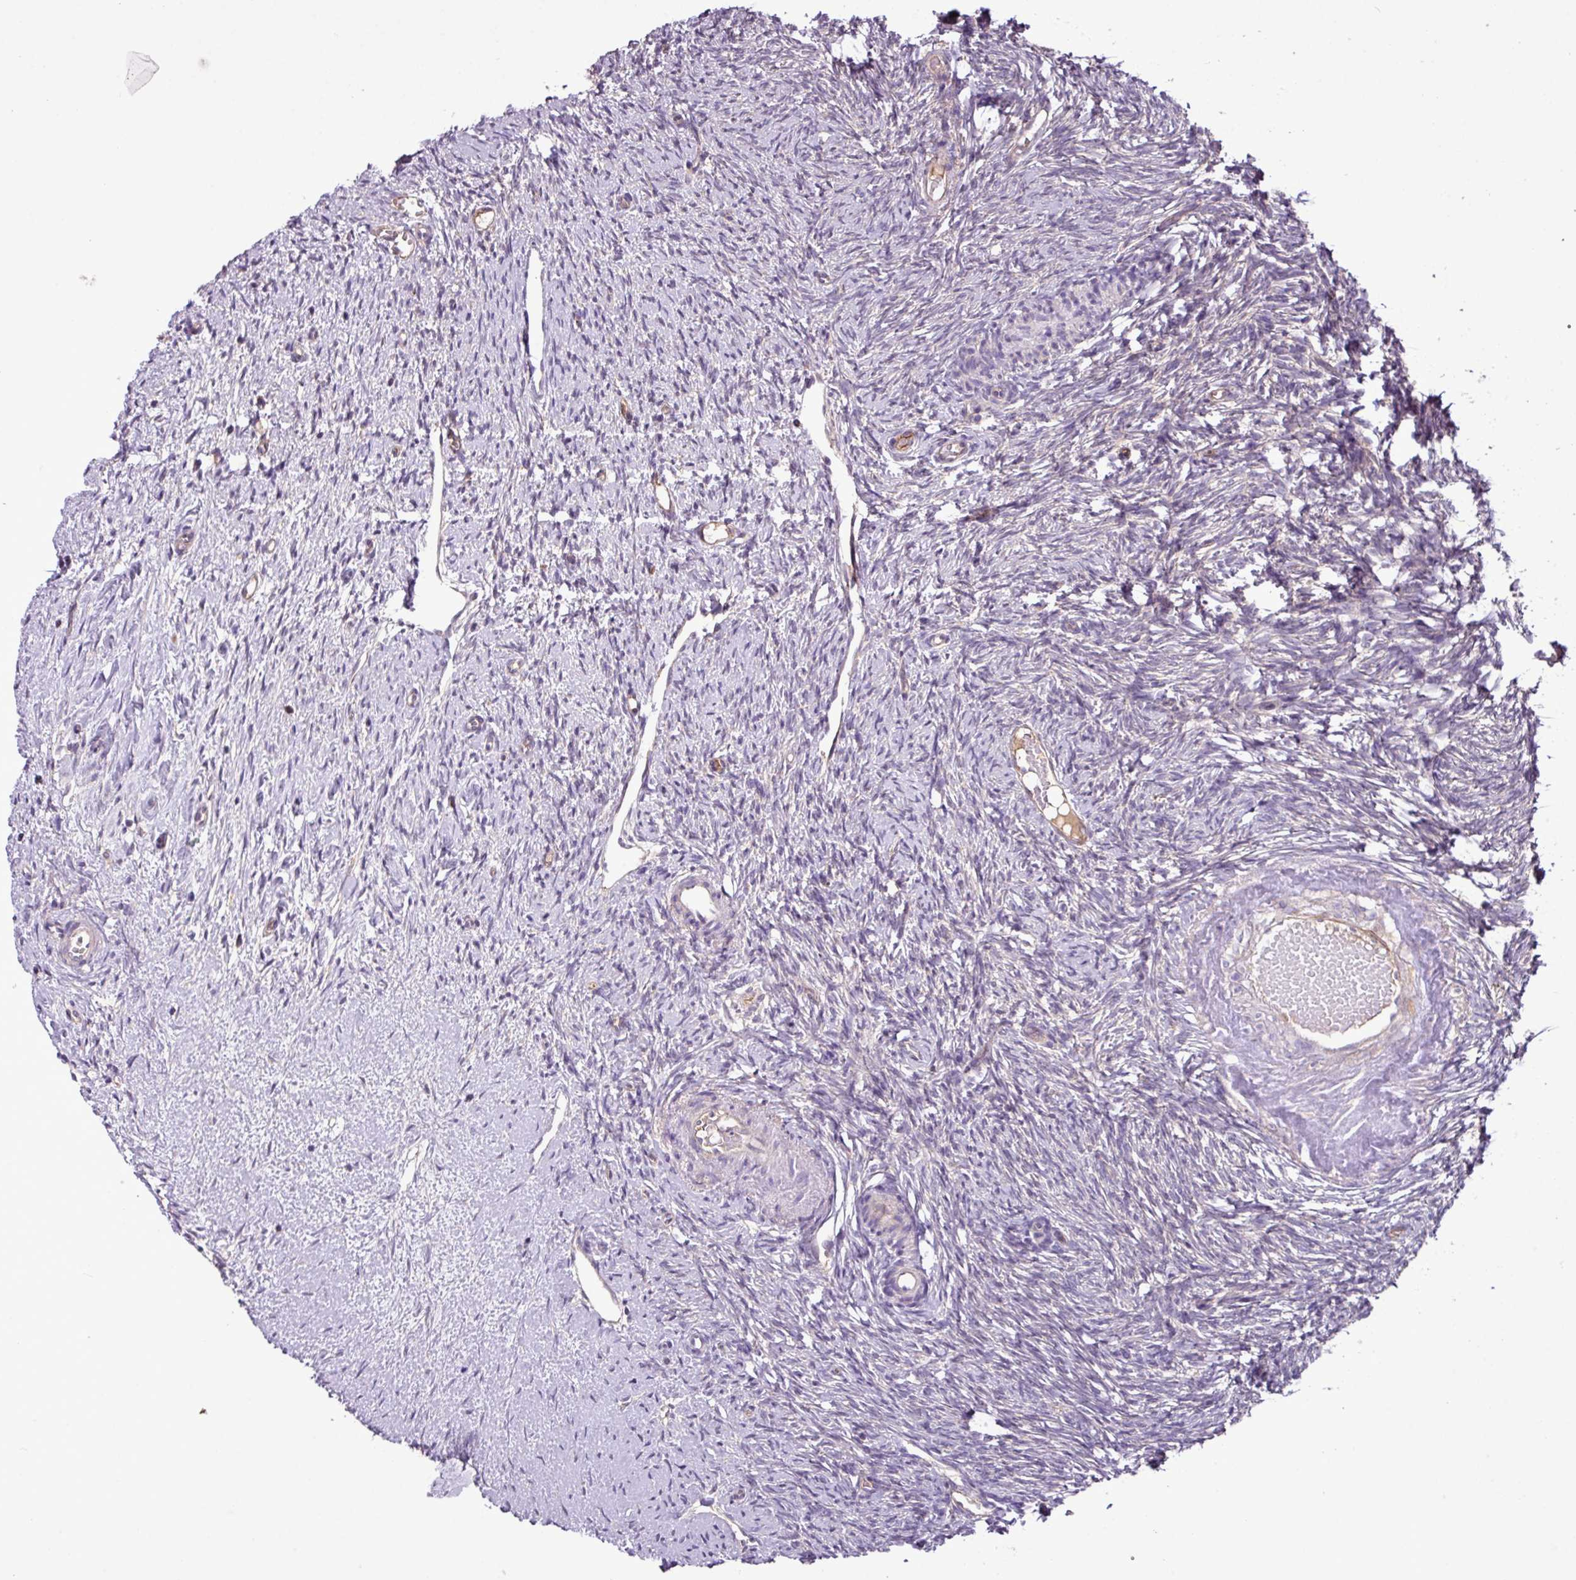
{"staining": {"intensity": "weak", "quantity": "<25%", "location": "cytoplasmic/membranous"}, "tissue": "ovary", "cell_type": "Follicle cells", "image_type": "normal", "snomed": [{"axis": "morphology", "description": "Normal tissue, NOS"}, {"axis": "topography", "description": "Ovary"}], "caption": "The micrograph demonstrates no significant staining in follicle cells of ovary.", "gene": "XIAP", "patient": {"sex": "female", "age": 51}}